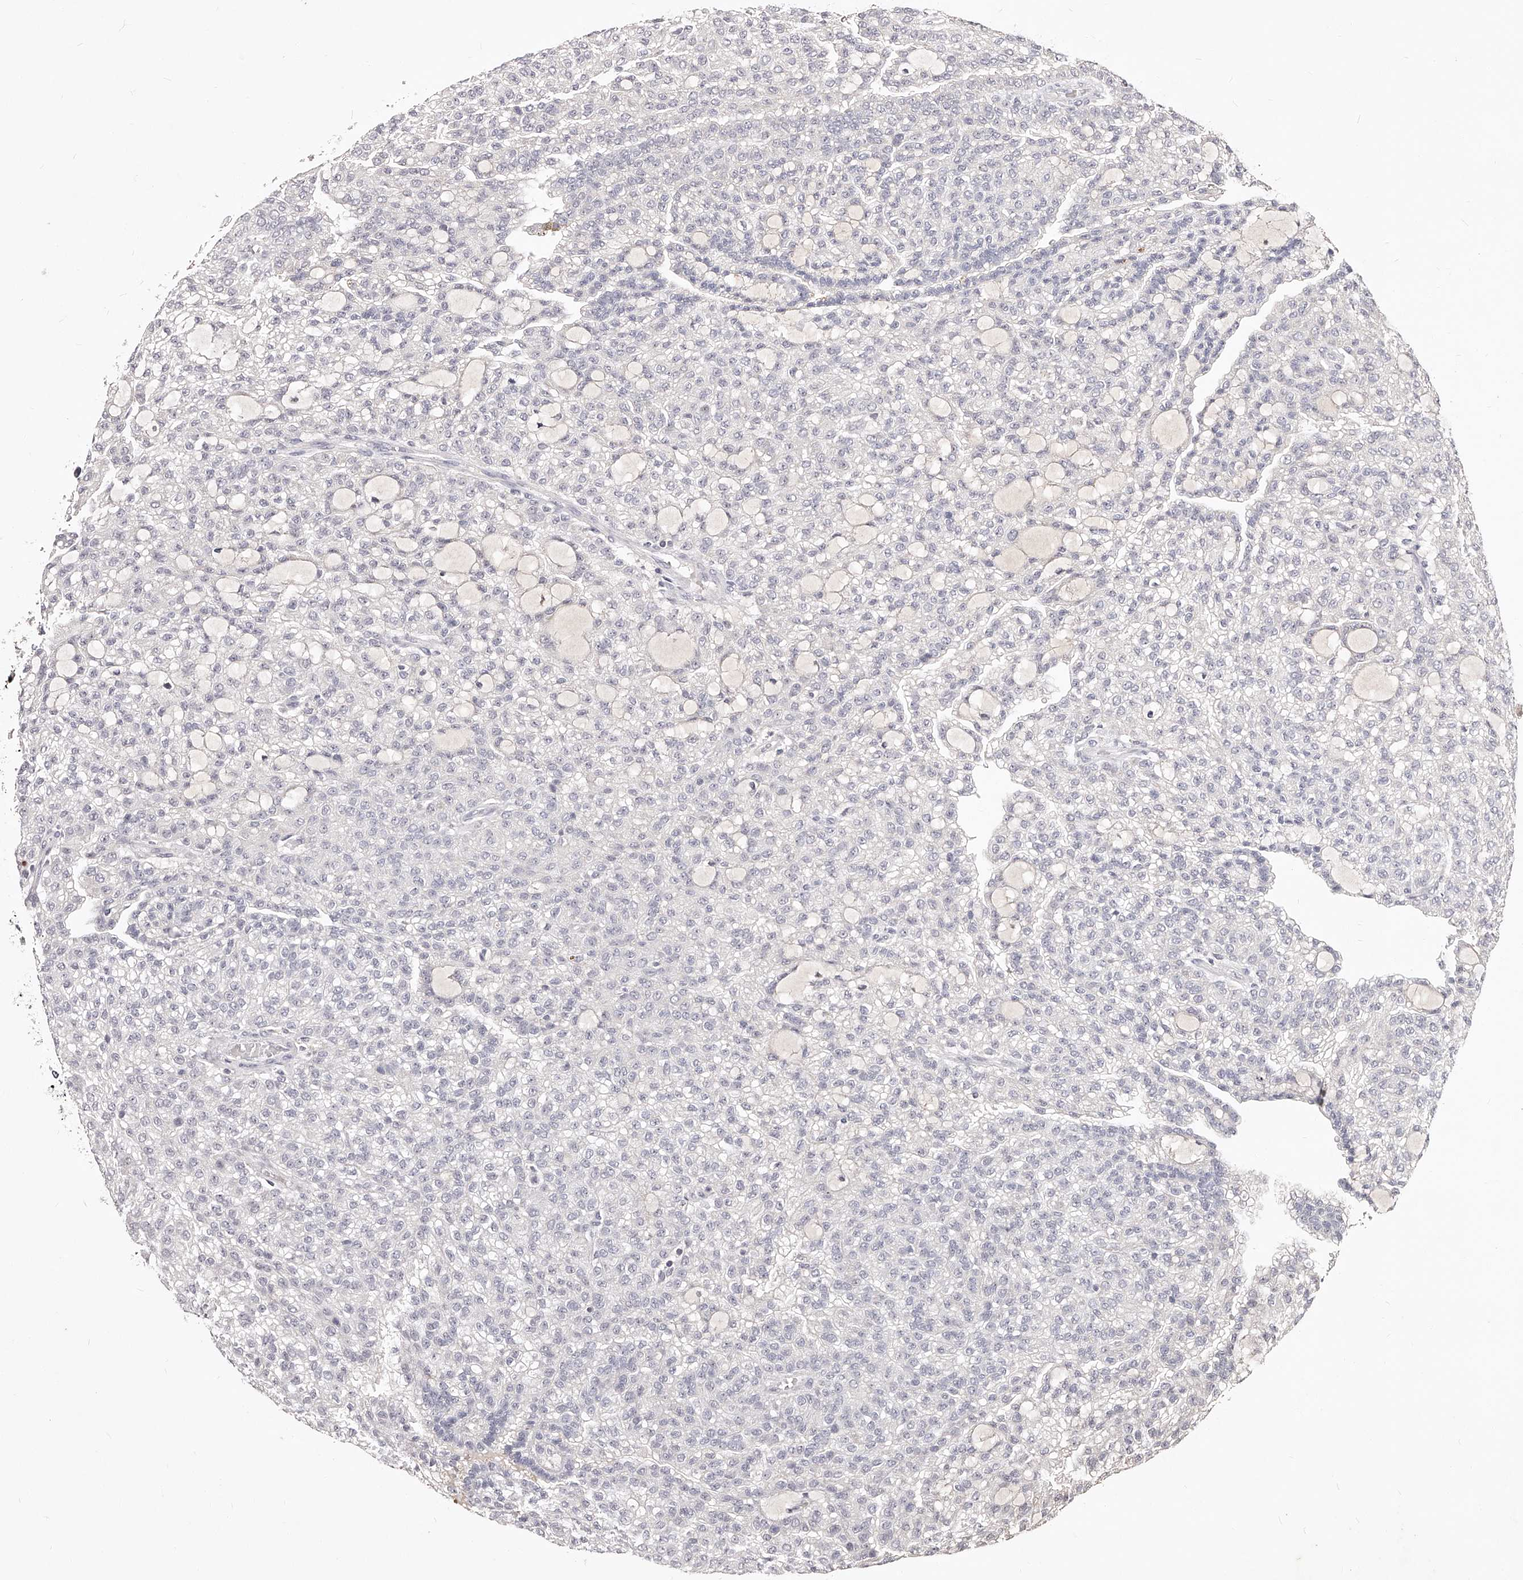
{"staining": {"intensity": "negative", "quantity": "none", "location": "none"}, "tissue": "renal cancer", "cell_type": "Tumor cells", "image_type": "cancer", "snomed": [{"axis": "morphology", "description": "Adenocarcinoma, NOS"}, {"axis": "topography", "description": "Kidney"}], "caption": "Protein analysis of renal cancer reveals no significant expression in tumor cells.", "gene": "PHACTR1", "patient": {"sex": "male", "age": 63}}